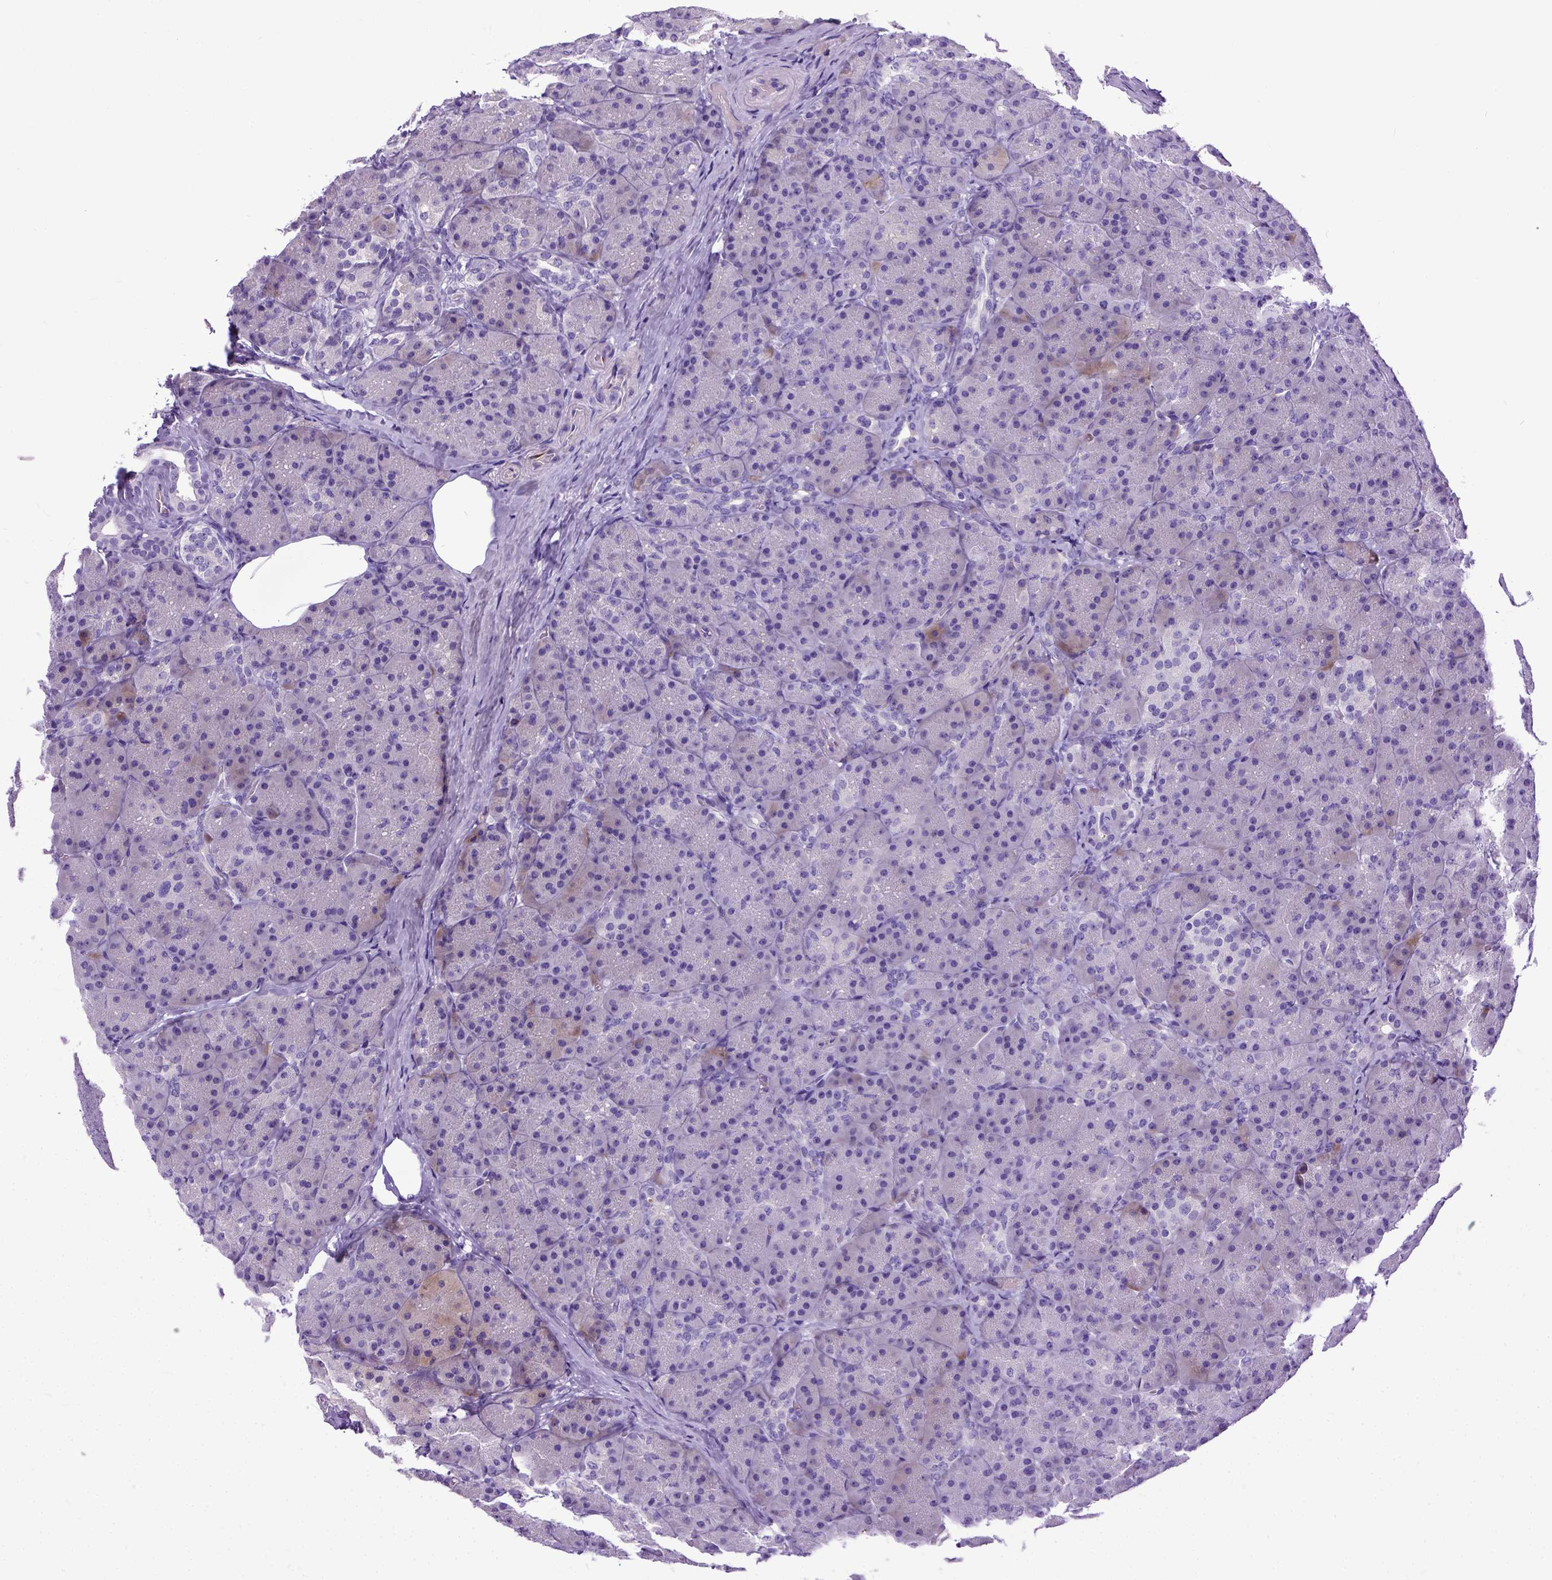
{"staining": {"intensity": "moderate", "quantity": "25%-75%", "location": "cytoplasmic/membranous"}, "tissue": "pancreas", "cell_type": "Exocrine glandular cells", "image_type": "normal", "snomed": [{"axis": "morphology", "description": "Normal tissue, NOS"}, {"axis": "topography", "description": "Pancreas"}], "caption": "Immunohistochemical staining of normal human pancreas exhibits medium levels of moderate cytoplasmic/membranous staining in about 25%-75% of exocrine glandular cells.", "gene": "IGF2", "patient": {"sex": "male", "age": 57}}